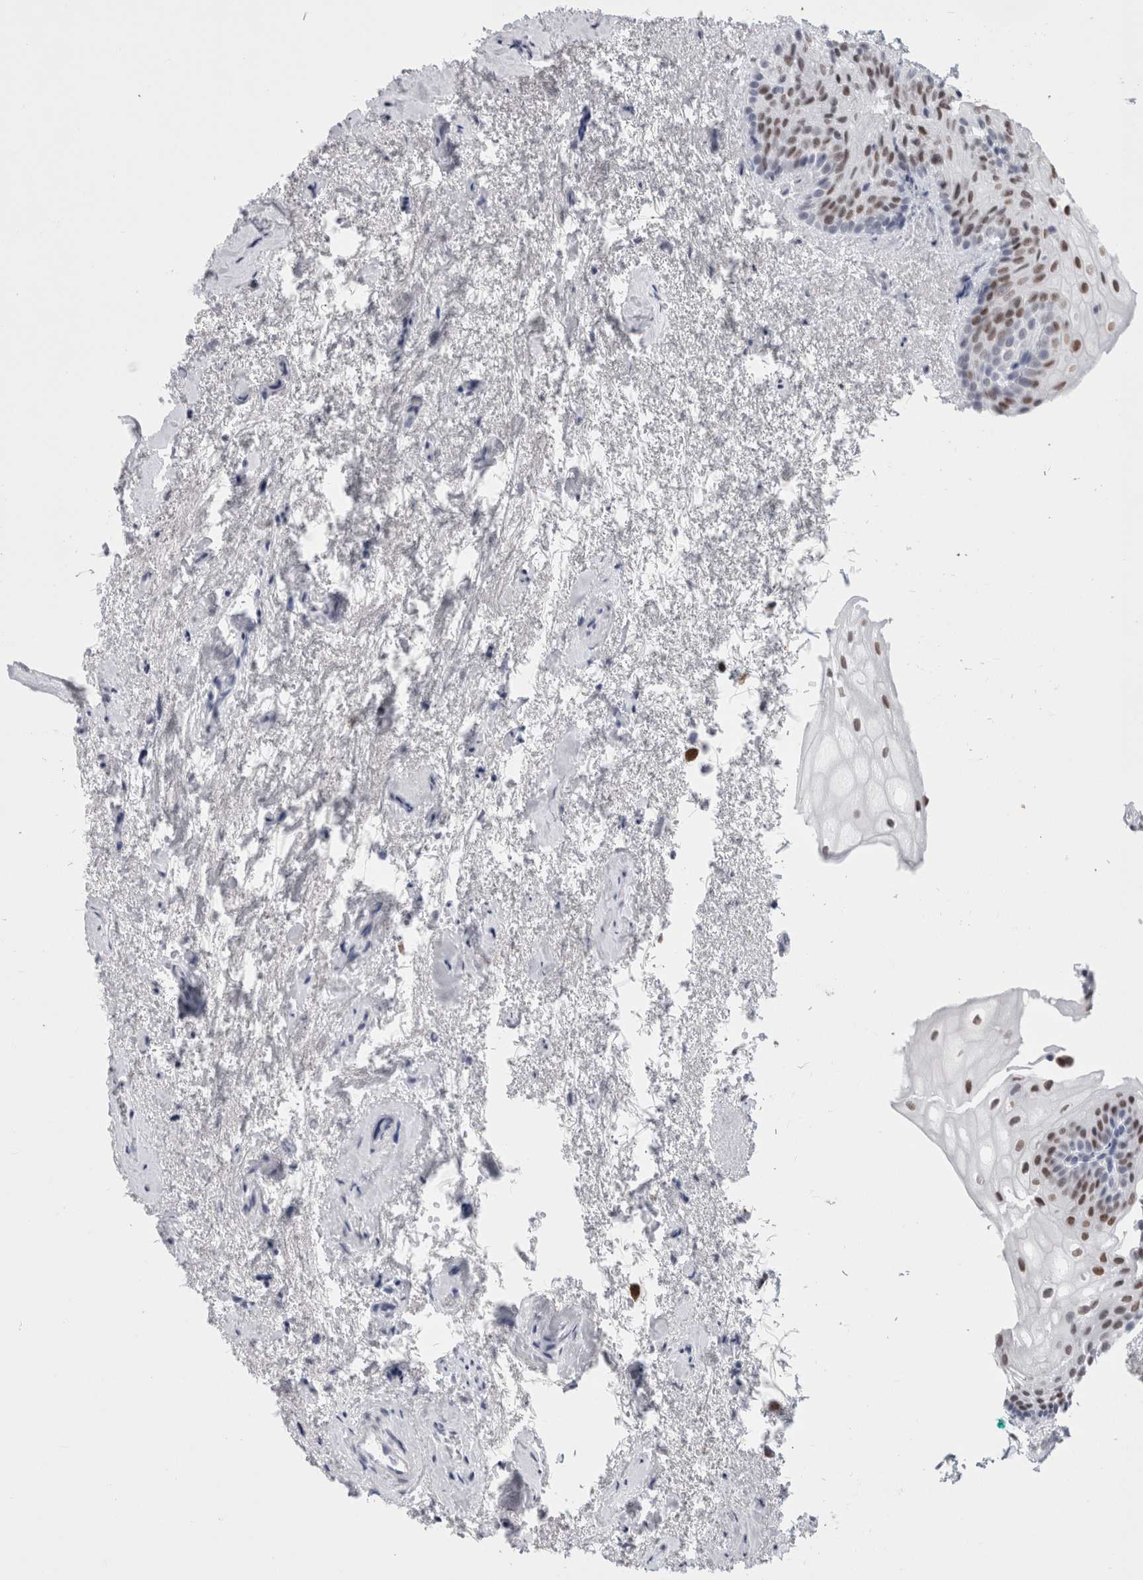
{"staining": {"intensity": "moderate", "quantity": "25%-75%", "location": "cytoplasmic/membranous,nuclear"}, "tissue": "urinary bladder", "cell_type": "Urothelial cells", "image_type": "normal", "snomed": [{"axis": "morphology", "description": "Normal tissue, NOS"}, {"axis": "topography", "description": "Urinary bladder"}], "caption": "Approximately 25%-75% of urothelial cells in normal human urinary bladder demonstrate moderate cytoplasmic/membranous,nuclear protein positivity as visualized by brown immunohistochemical staining.", "gene": "SMARCC1", "patient": {"sex": "female", "age": 67}}